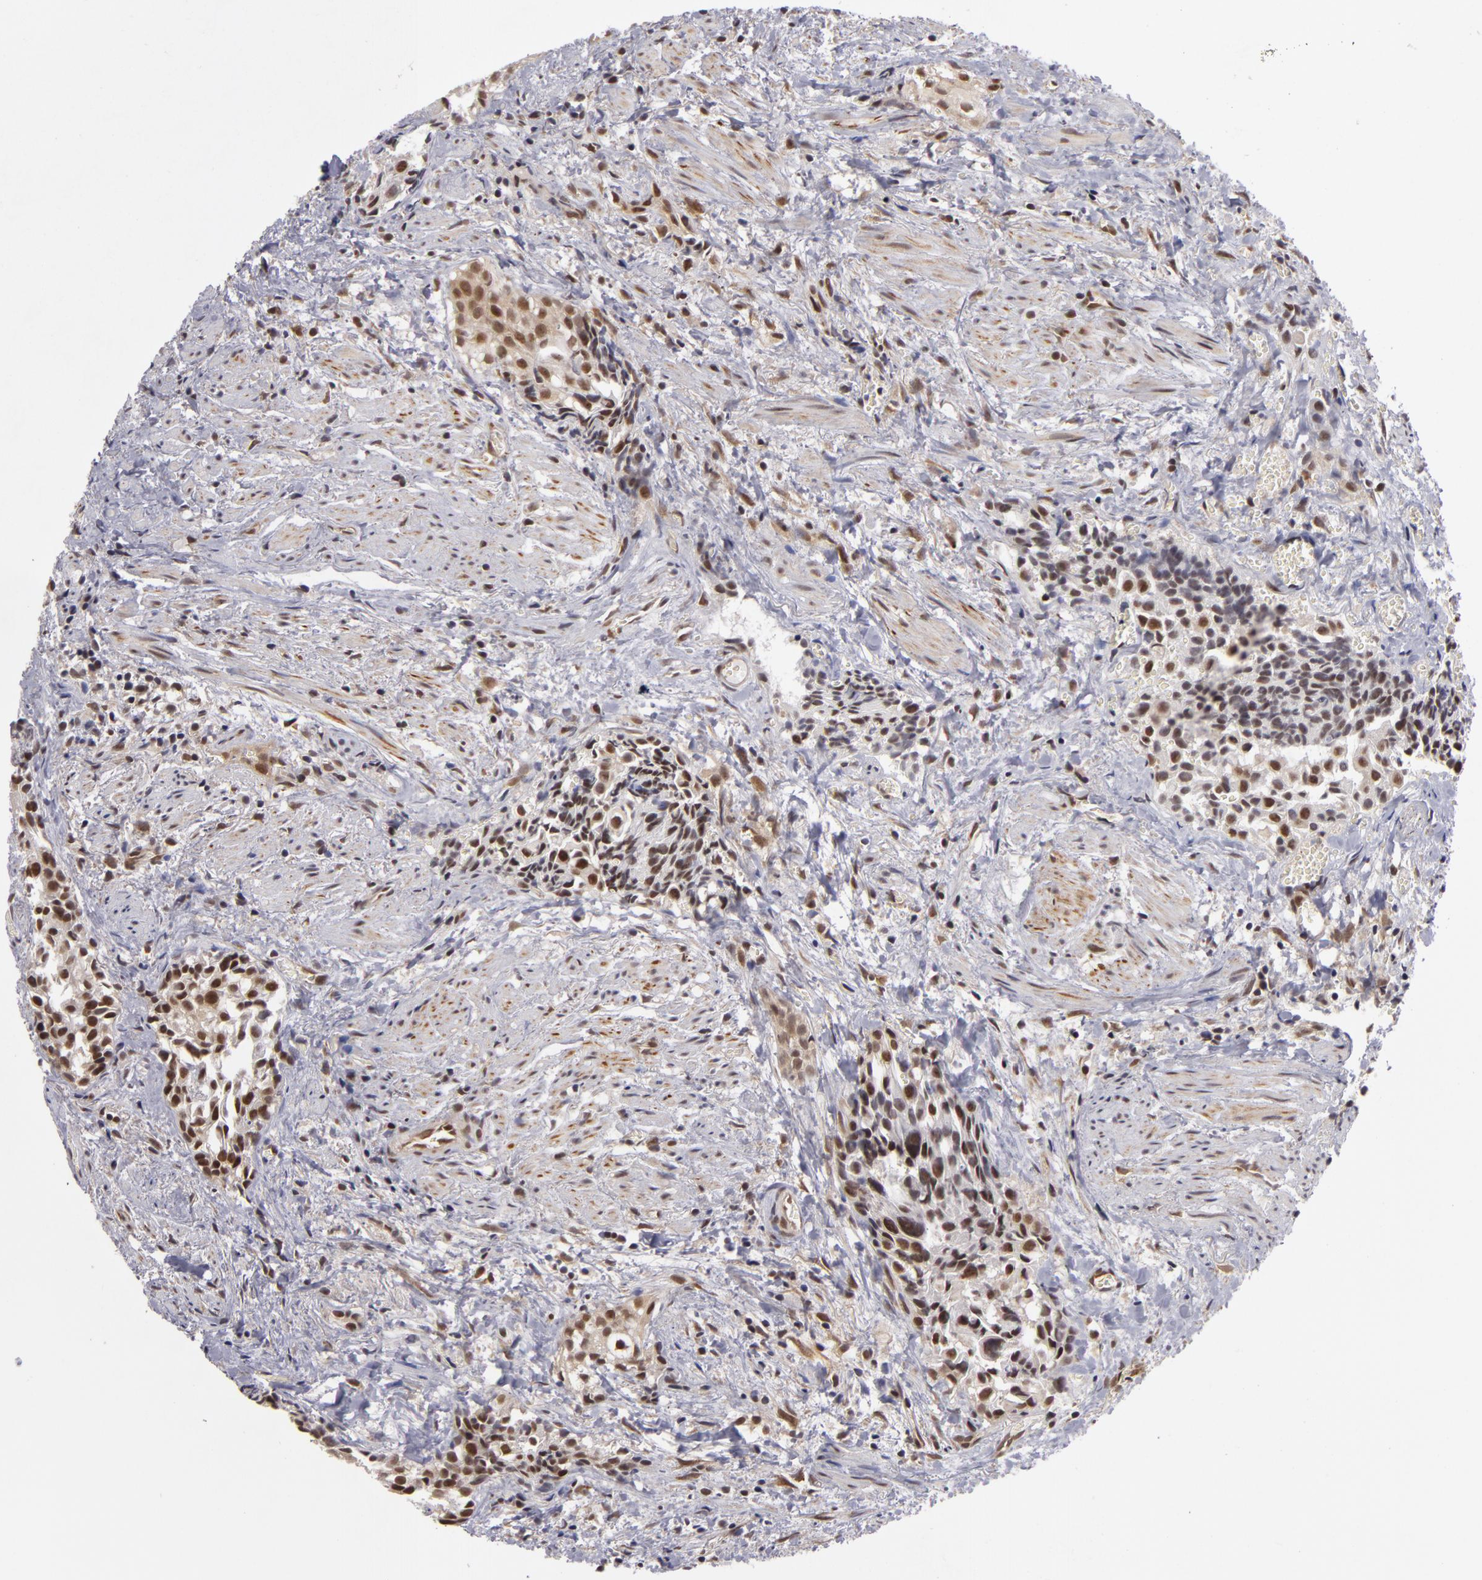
{"staining": {"intensity": "moderate", "quantity": "25%-75%", "location": "cytoplasmic/membranous,nuclear"}, "tissue": "urothelial cancer", "cell_type": "Tumor cells", "image_type": "cancer", "snomed": [{"axis": "morphology", "description": "Urothelial carcinoma, High grade"}, {"axis": "topography", "description": "Urinary bladder"}], "caption": "Urothelial cancer was stained to show a protein in brown. There is medium levels of moderate cytoplasmic/membranous and nuclear expression in about 25%-75% of tumor cells.", "gene": "ZNF133", "patient": {"sex": "female", "age": 78}}